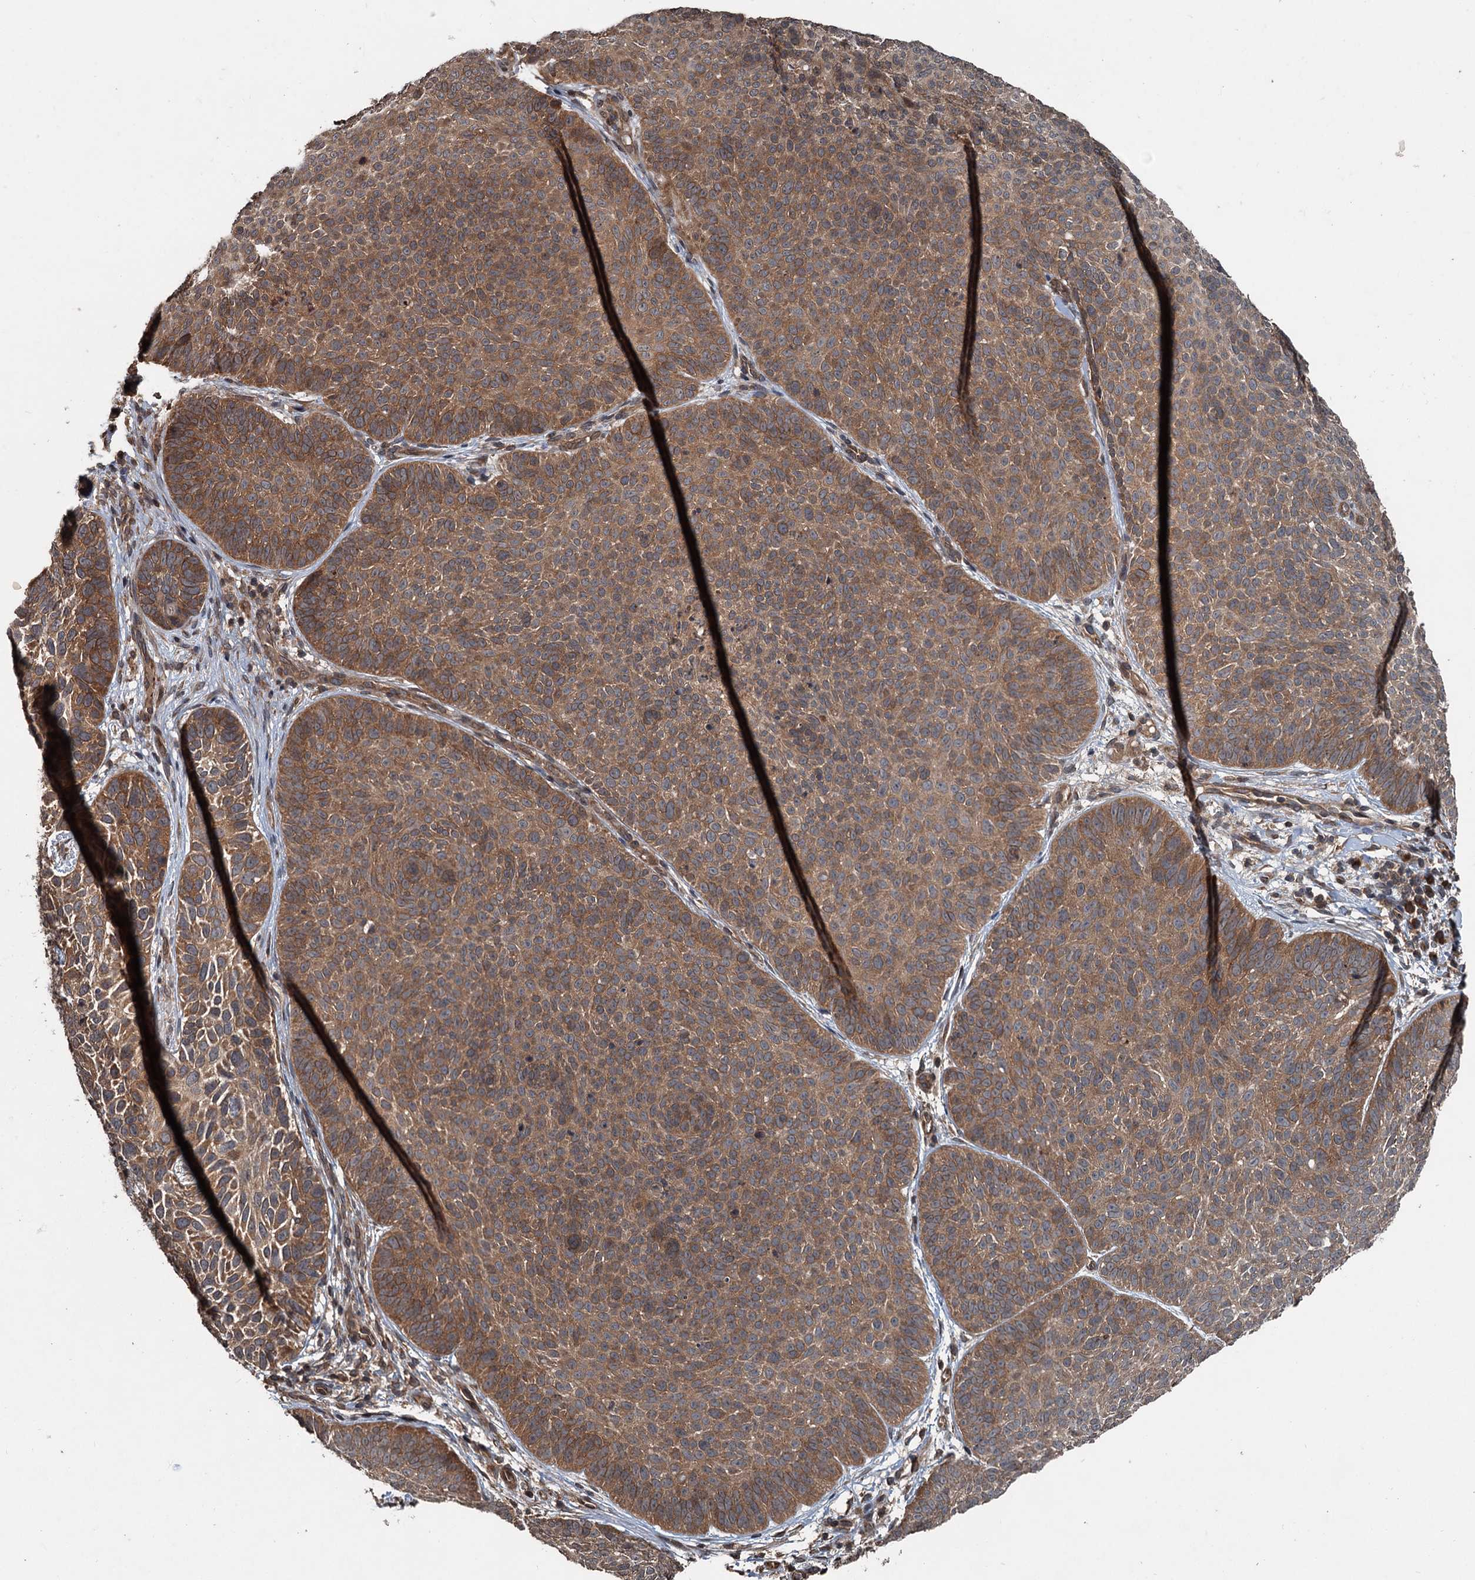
{"staining": {"intensity": "moderate", "quantity": ">75%", "location": "cytoplasmic/membranous"}, "tissue": "skin cancer", "cell_type": "Tumor cells", "image_type": "cancer", "snomed": [{"axis": "morphology", "description": "Basal cell carcinoma"}, {"axis": "topography", "description": "Skin"}], "caption": "Skin cancer stained with DAB immunohistochemistry (IHC) demonstrates medium levels of moderate cytoplasmic/membranous expression in approximately >75% of tumor cells.", "gene": "N4BP2L2", "patient": {"sex": "male", "age": 85}}